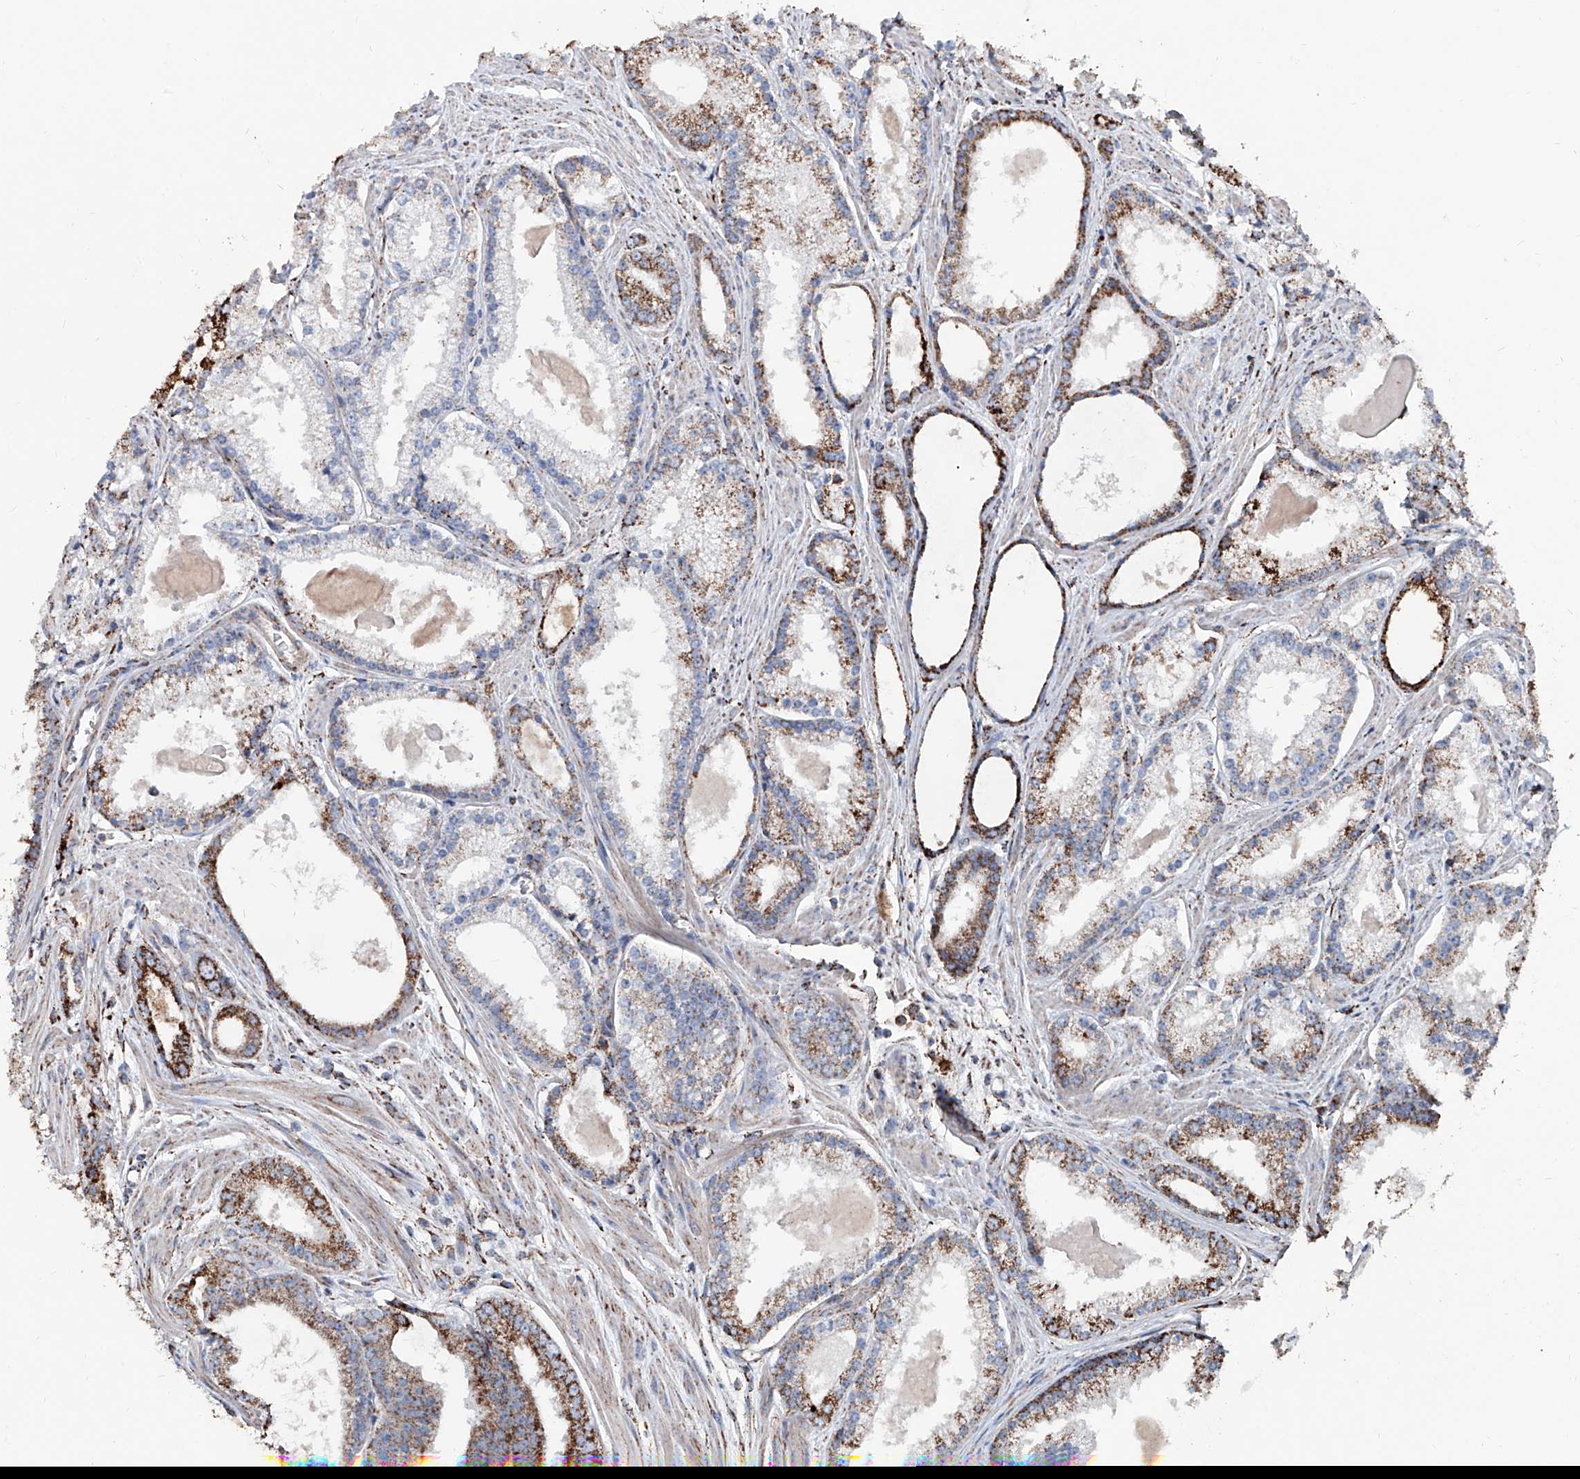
{"staining": {"intensity": "moderate", "quantity": ">75%", "location": "cytoplasmic/membranous"}, "tissue": "prostate cancer", "cell_type": "Tumor cells", "image_type": "cancer", "snomed": [{"axis": "morphology", "description": "Adenocarcinoma, Low grade"}, {"axis": "topography", "description": "Prostate"}], "caption": "Human prostate cancer (adenocarcinoma (low-grade)) stained with a brown dye displays moderate cytoplasmic/membranous positive staining in about >75% of tumor cells.", "gene": "NHS", "patient": {"sex": "male", "age": 54}}